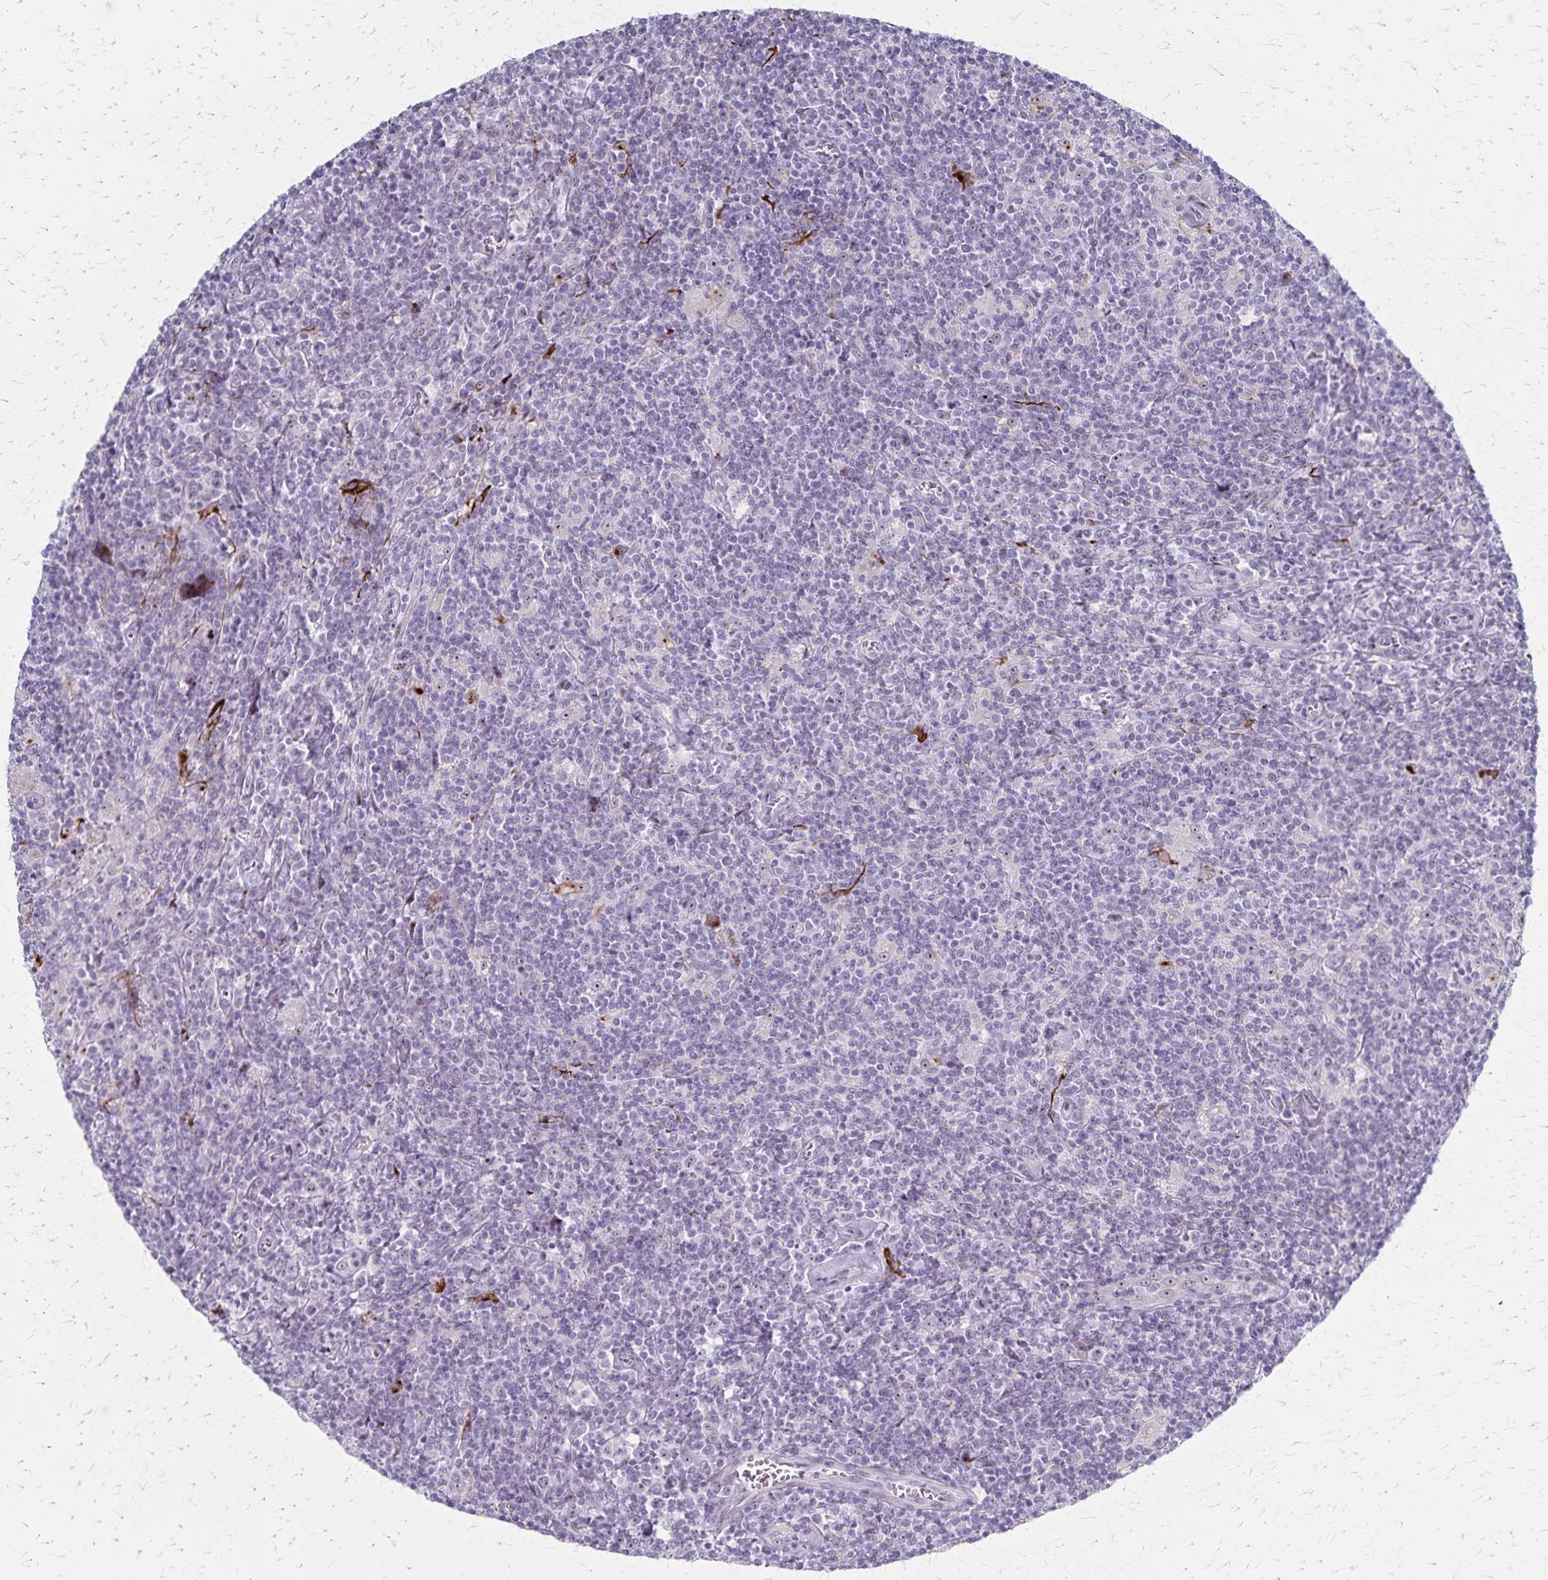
{"staining": {"intensity": "weak", "quantity": "<25%", "location": "nuclear"}, "tissue": "lymphoma", "cell_type": "Tumor cells", "image_type": "cancer", "snomed": [{"axis": "morphology", "description": "Hodgkin's disease, NOS"}, {"axis": "topography", "description": "Lymph node"}], "caption": "Hodgkin's disease was stained to show a protein in brown. There is no significant staining in tumor cells. Nuclei are stained in blue.", "gene": "DLK2", "patient": {"sex": "male", "age": 40}}